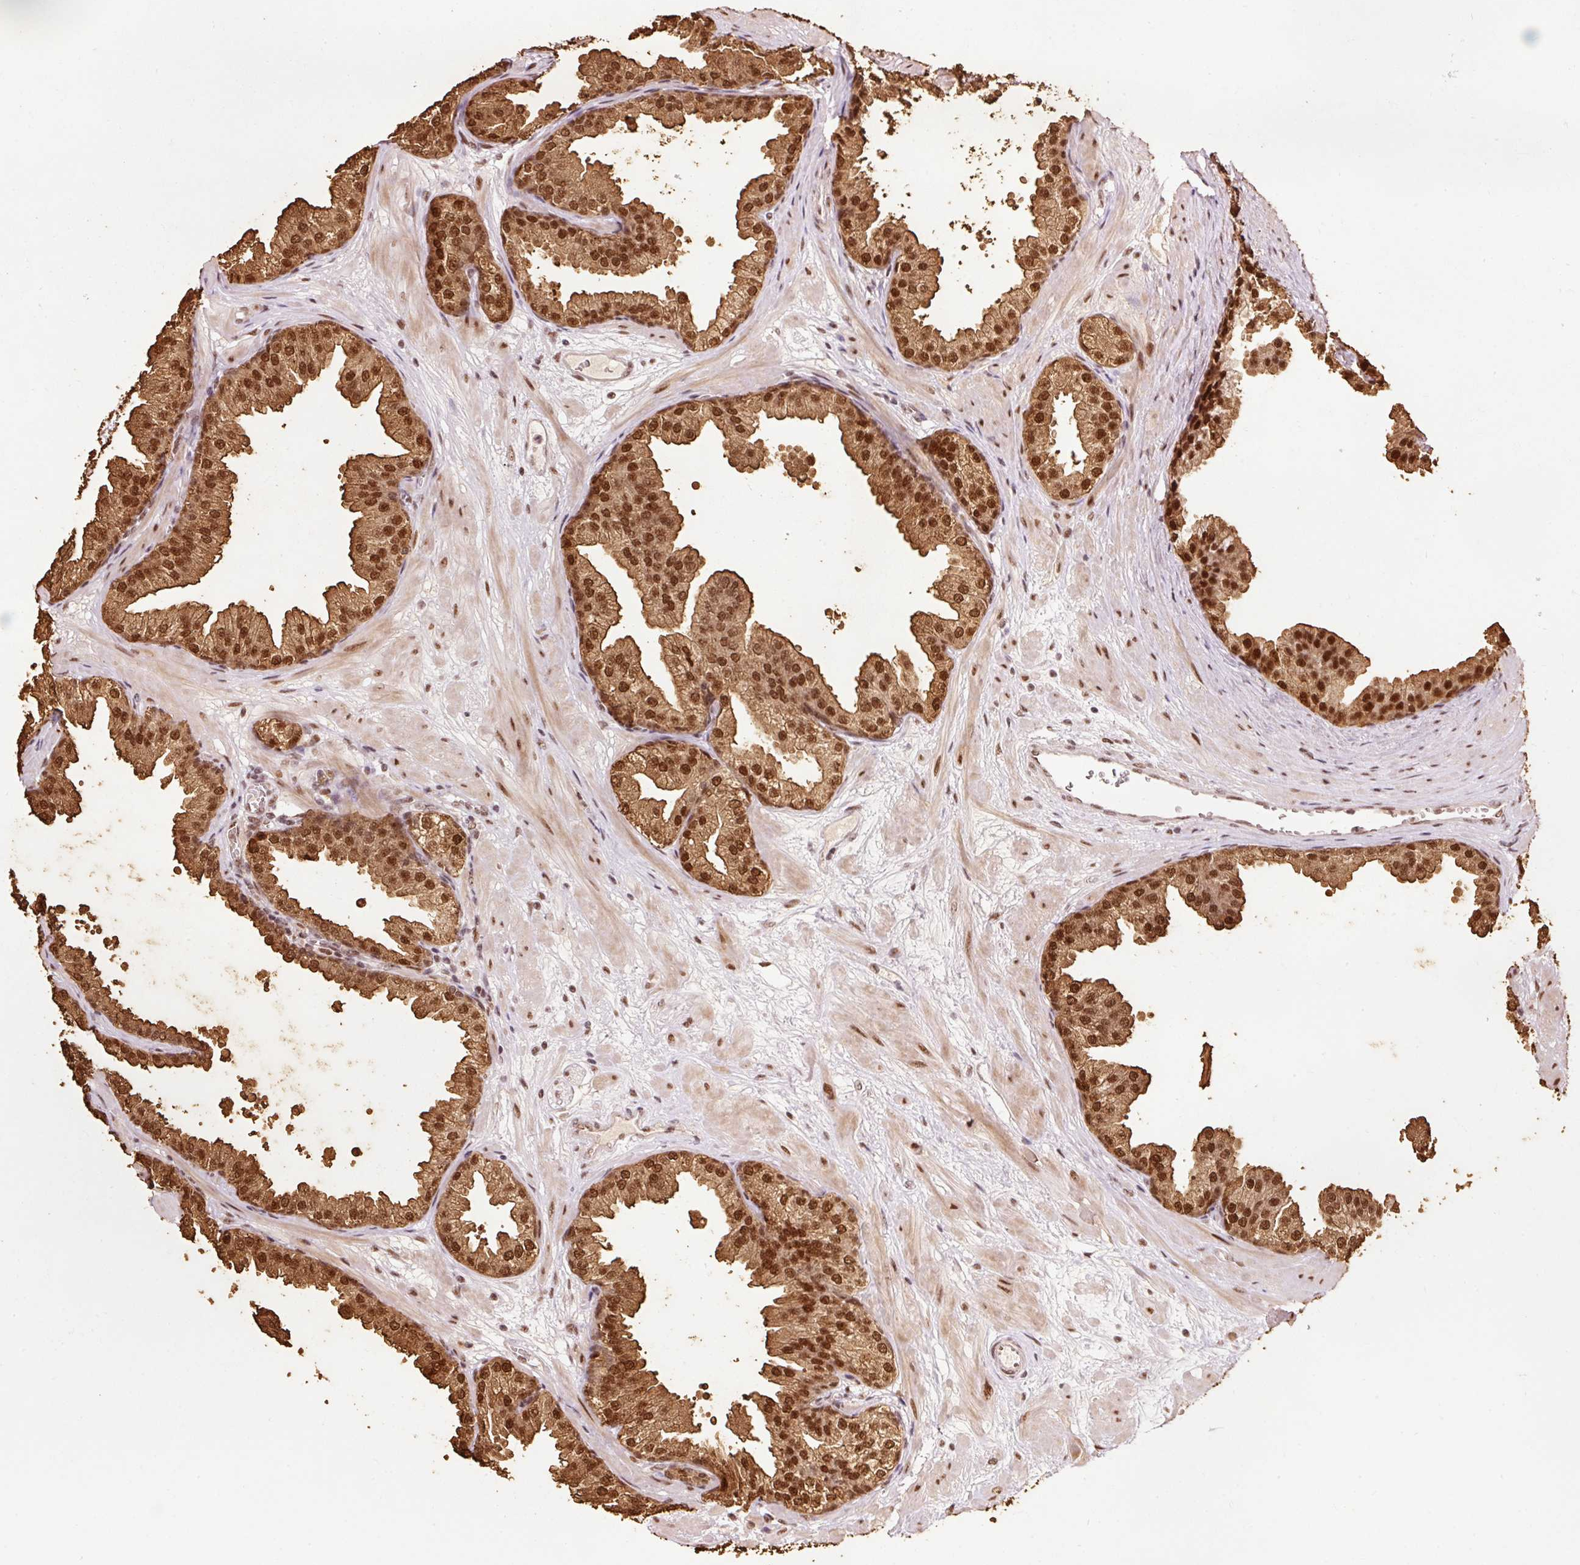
{"staining": {"intensity": "strong", "quantity": ">75%", "location": "cytoplasmic/membranous,nuclear"}, "tissue": "prostate", "cell_type": "Glandular cells", "image_type": "normal", "snomed": [{"axis": "morphology", "description": "Normal tissue, NOS"}, {"axis": "topography", "description": "Prostate"}], "caption": "Human prostate stained for a protein (brown) displays strong cytoplasmic/membranous,nuclear positive expression in approximately >75% of glandular cells.", "gene": "ZBTB44", "patient": {"sex": "male", "age": 37}}